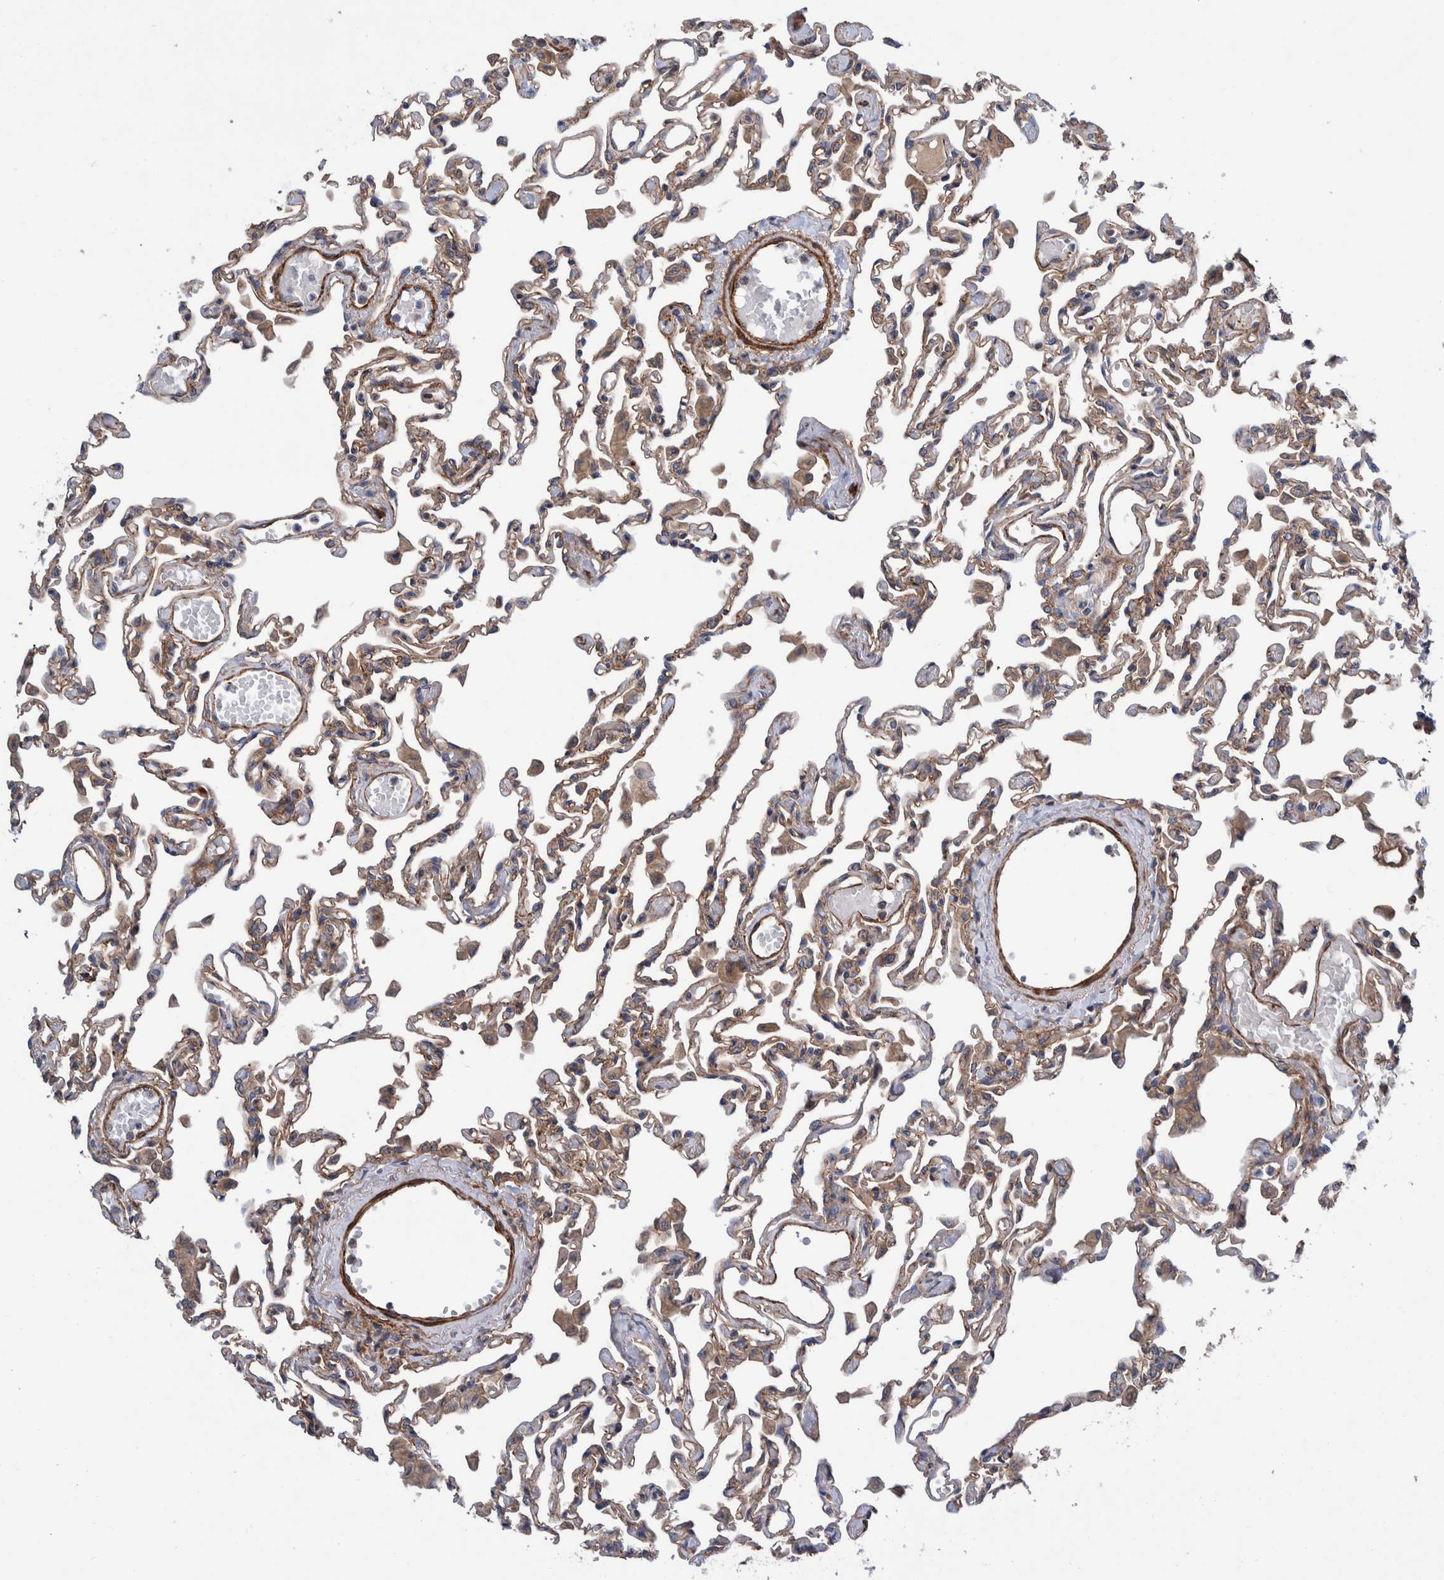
{"staining": {"intensity": "moderate", "quantity": ">75%", "location": "cytoplasmic/membranous"}, "tissue": "lung", "cell_type": "Alveolar cells", "image_type": "normal", "snomed": [{"axis": "morphology", "description": "Normal tissue, NOS"}, {"axis": "topography", "description": "Bronchus"}, {"axis": "topography", "description": "Lung"}], "caption": "Moderate cytoplasmic/membranous protein expression is identified in approximately >75% of alveolar cells in lung. The protein is shown in brown color, while the nuclei are stained blue.", "gene": "ENSG00000262660", "patient": {"sex": "female", "age": 49}}